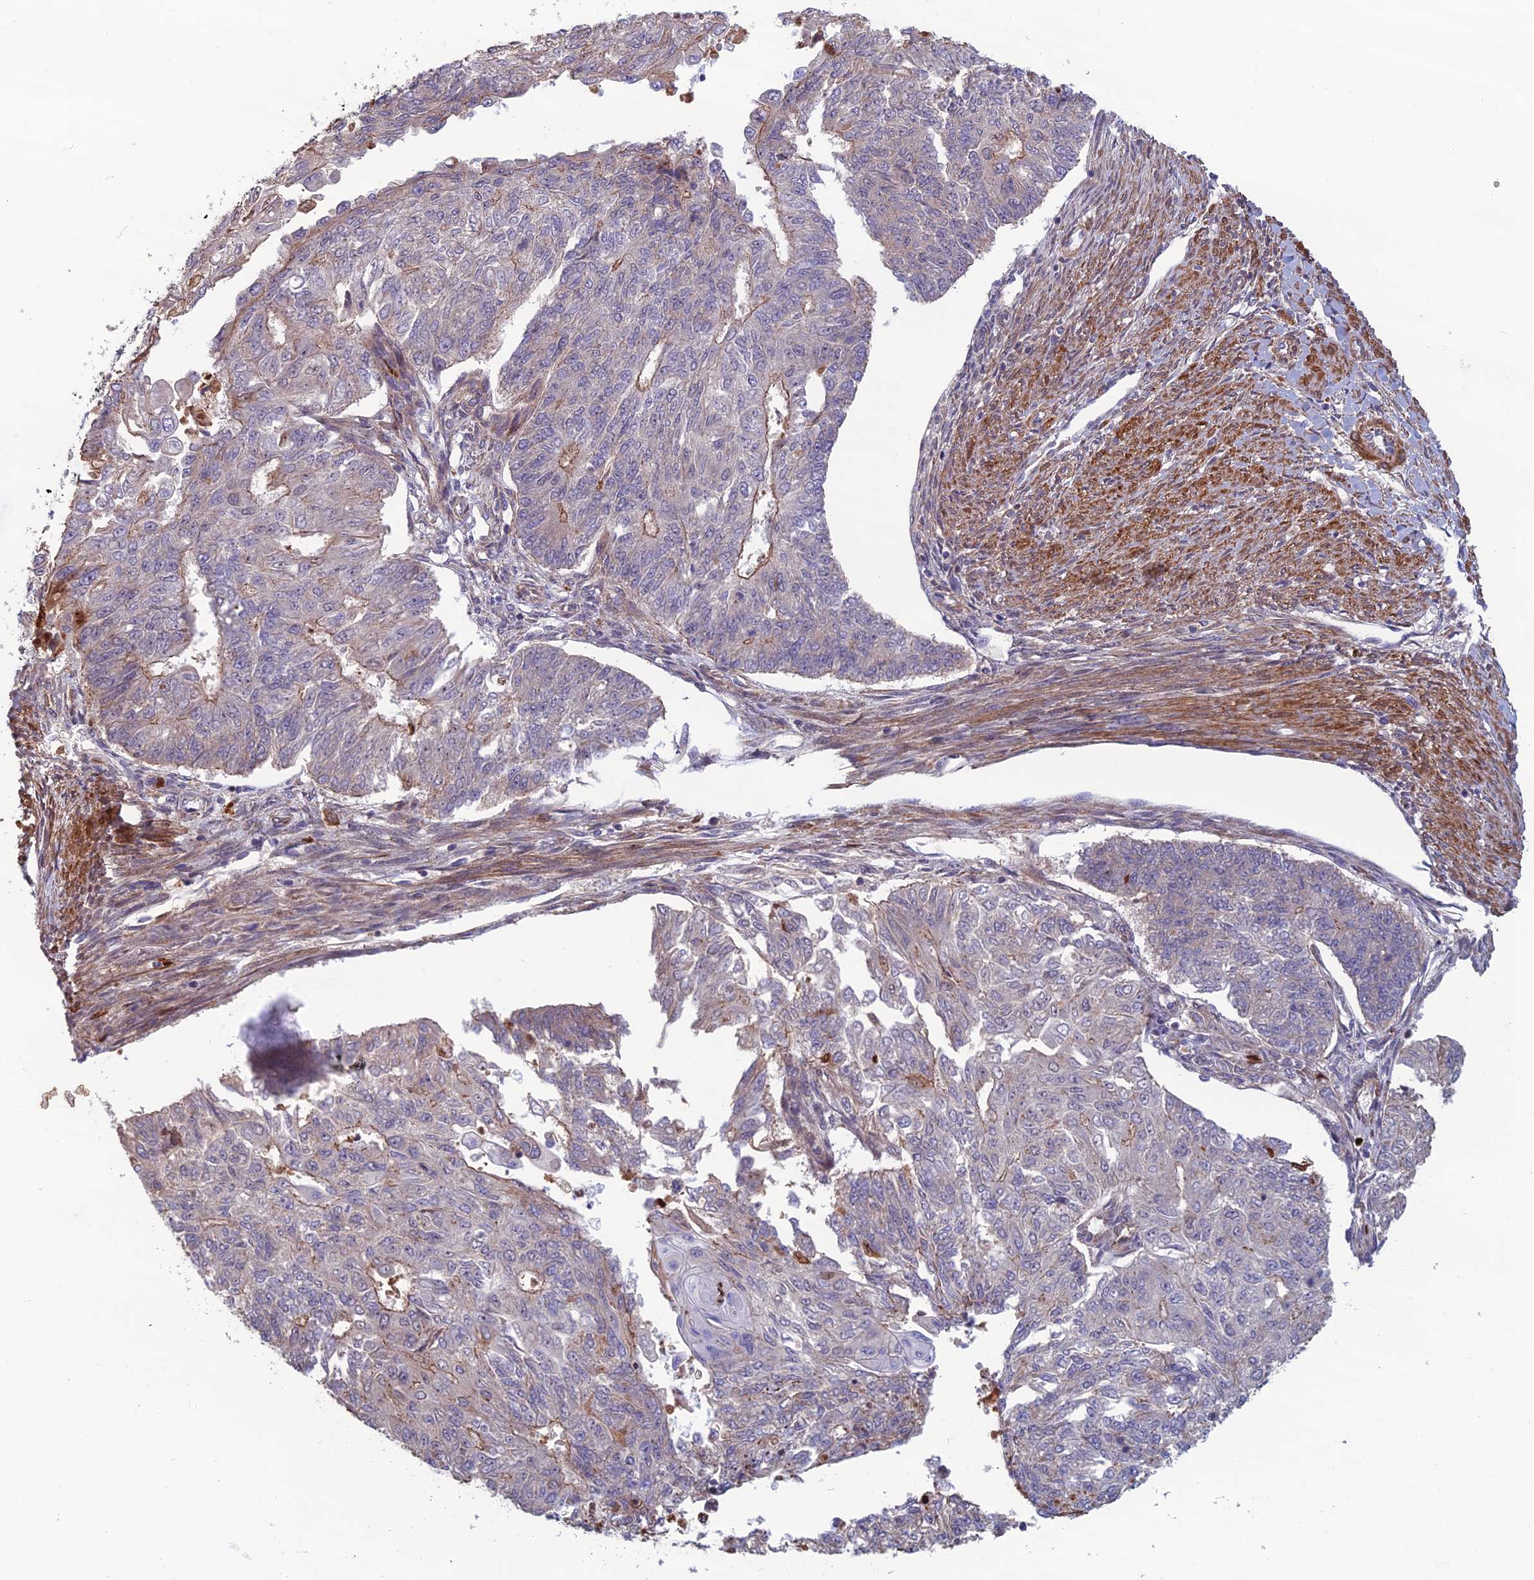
{"staining": {"intensity": "moderate", "quantity": "<25%", "location": "cytoplasmic/membranous"}, "tissue": "endometrial cancer", "cell_type": "Tumor cells", "image_type": "cancer", "snomed": [{"axis": "morphology", "description": "Adenocarcinoma, NOS"}, {"axis": "topography", "description": "Endometrium"}], "caption": "About <25% of tumor cells in endometrial cancer show moderate cytoplasmic/membranous protein staining as visualized by brown immunohistochemical staining.", "gene": "CCDC183", "patient": {"sex": "female", "age": 32}}